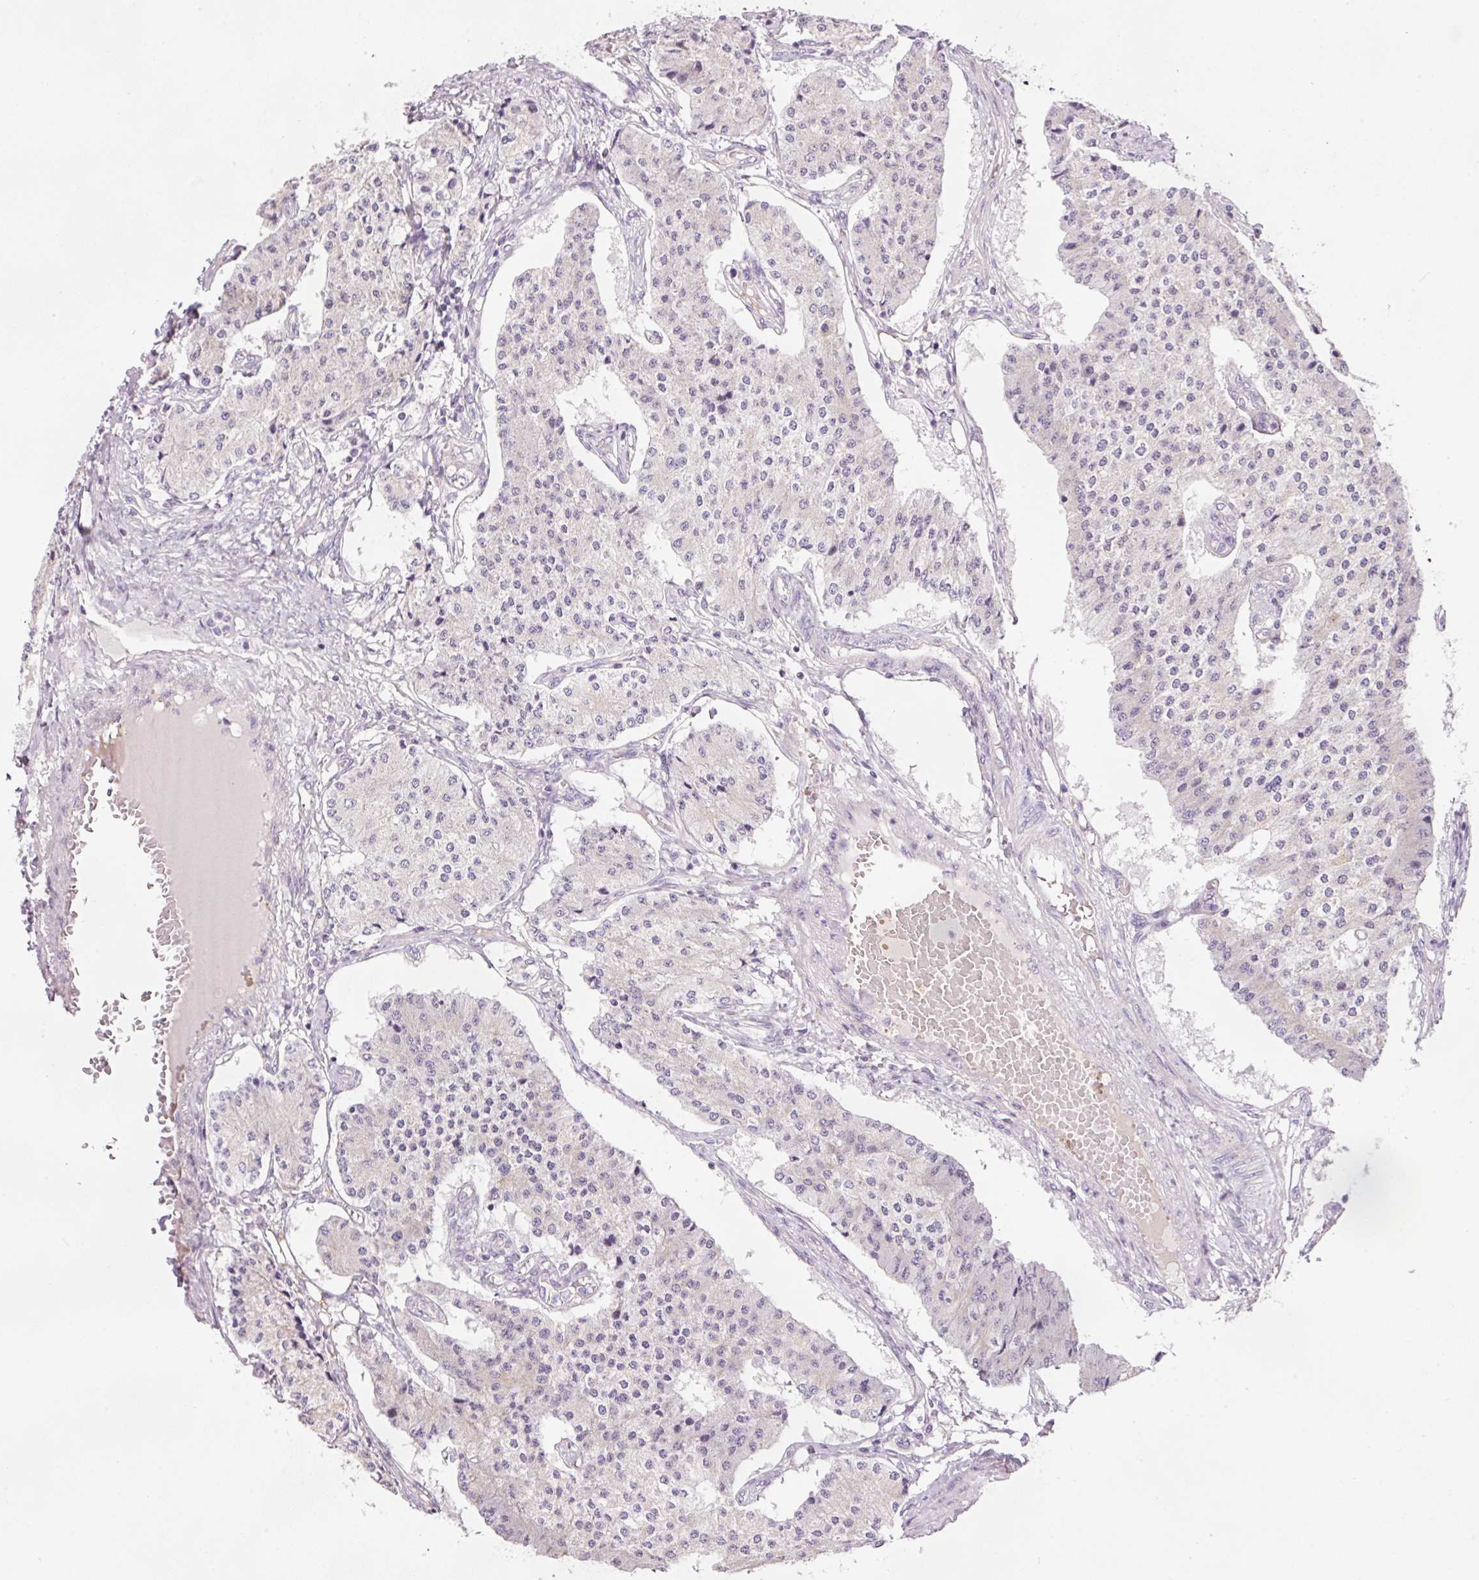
{"staining": {"intensity": "negative", "quantity": "none", "location": "none"}, "tissue": "carcinoid", "cell_type": "Tumor cells", "image_type": "cancer", "snomed": [{"axis": "morphology", "description": "Carcinoid, malignant, NOS"}, {"axis": "topography", "description": "Colon"}], "caption": "Tumor cells show no significant positivity in malignant carcinoid.", "gene": "KPNA5", "patient": {"sex": "female", "age": 52}}